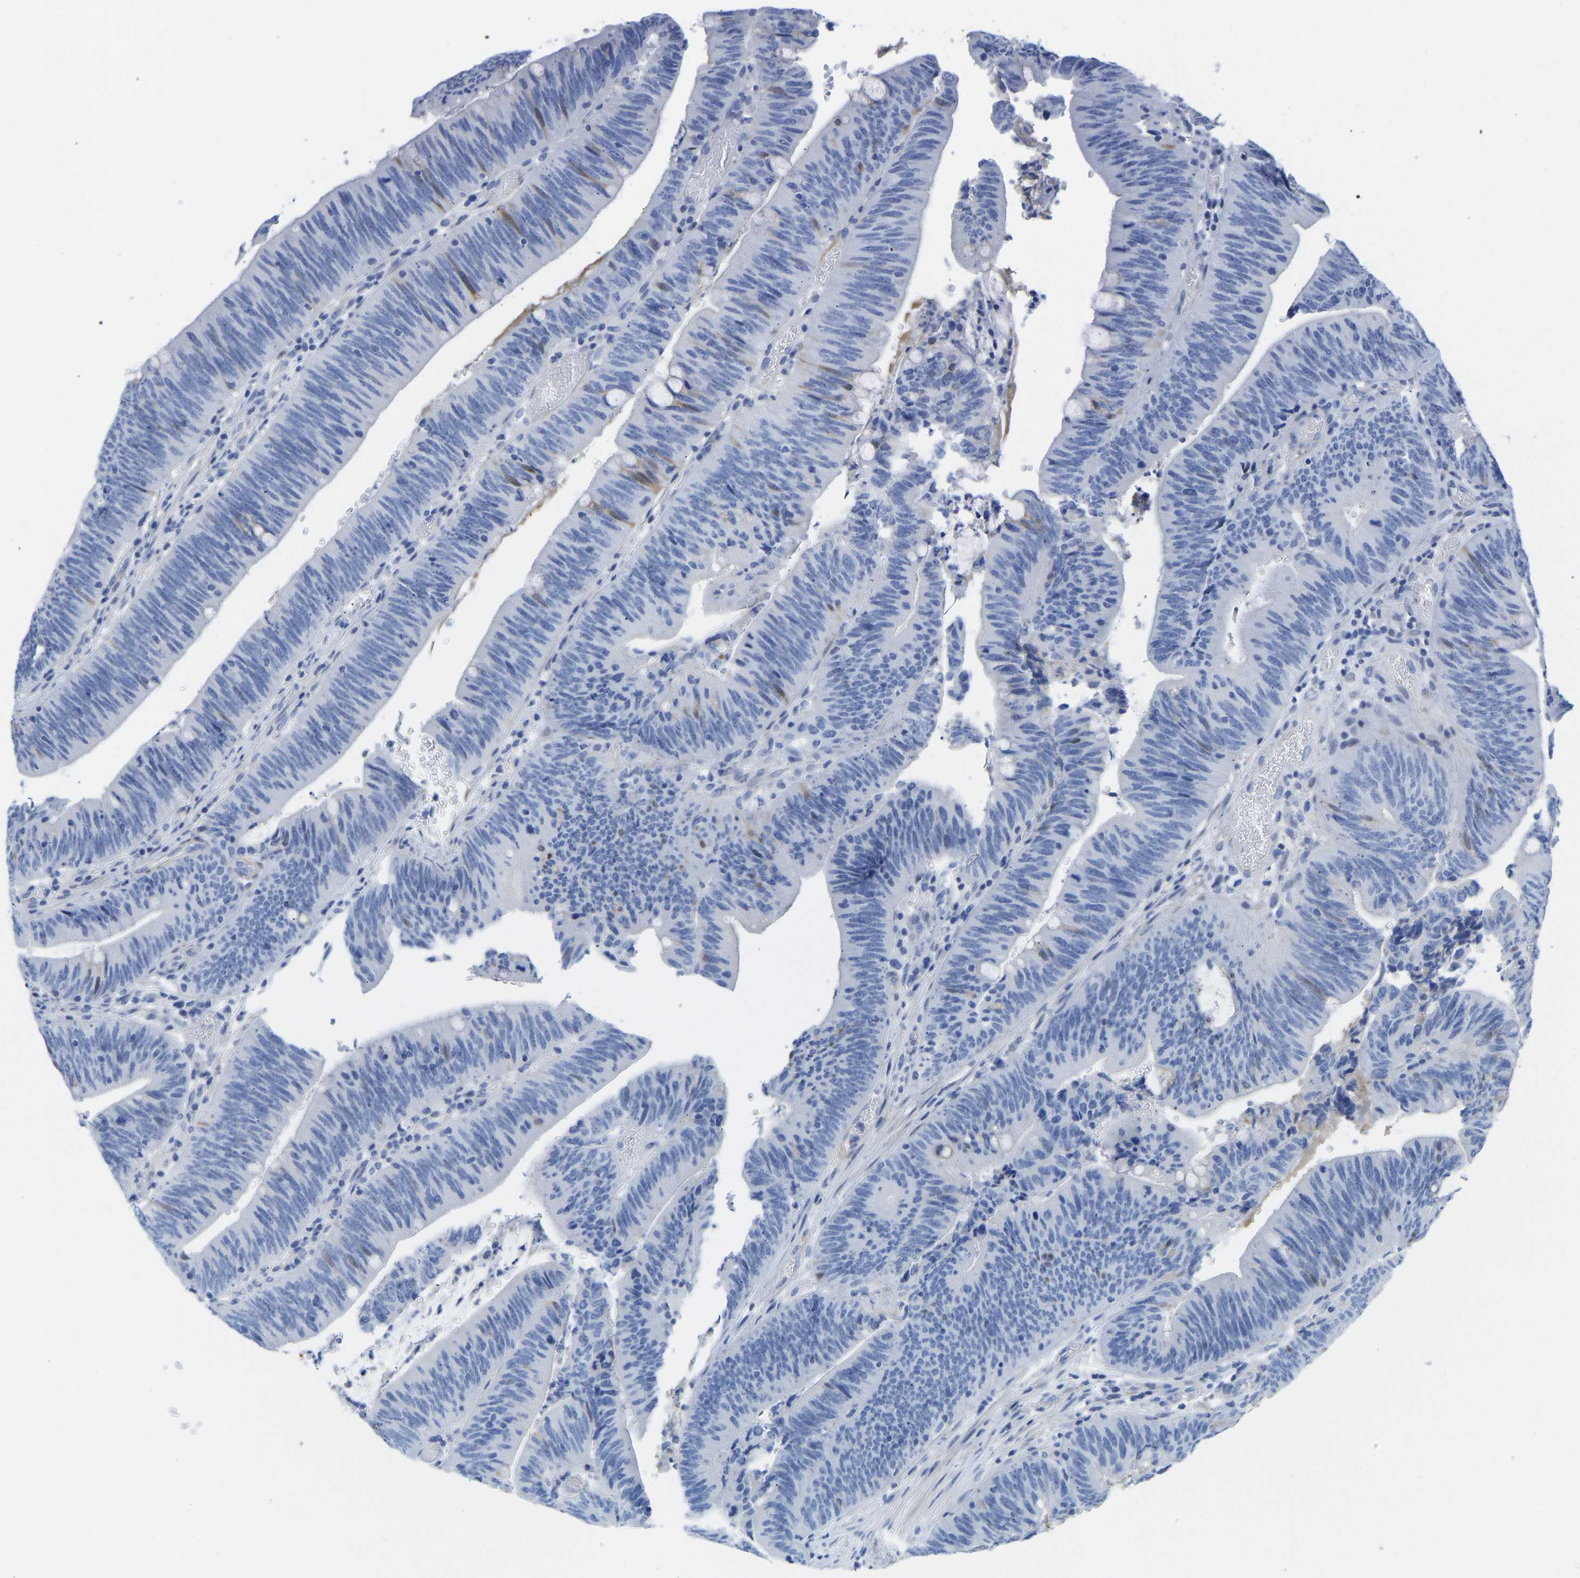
{"staining": {"intensity": "negative", "quantity": "none", "location": "none"}, "tissue": "colorectal cancer", "cell_type": "Tumor cells", "image_type": "cancer", "snomed": [{"axis": "morphology", "description": "Normal tissue, NOS"}, {"axis": "morphology", "description": "Adenocarcinoma, NOS"}, {"axis": "topography", "description": "Rectum"}], "caption": "High magnification brightfield microscopy of colorectal adenocarcinoma stained with DAB (3,3'-diaminobenzidine) (brown) and counterstained with hematoxylin (blue): tumor cells show no significant staining.", "gene": "NKAIN3", "patient": {"sex": "female", "age": 66}}